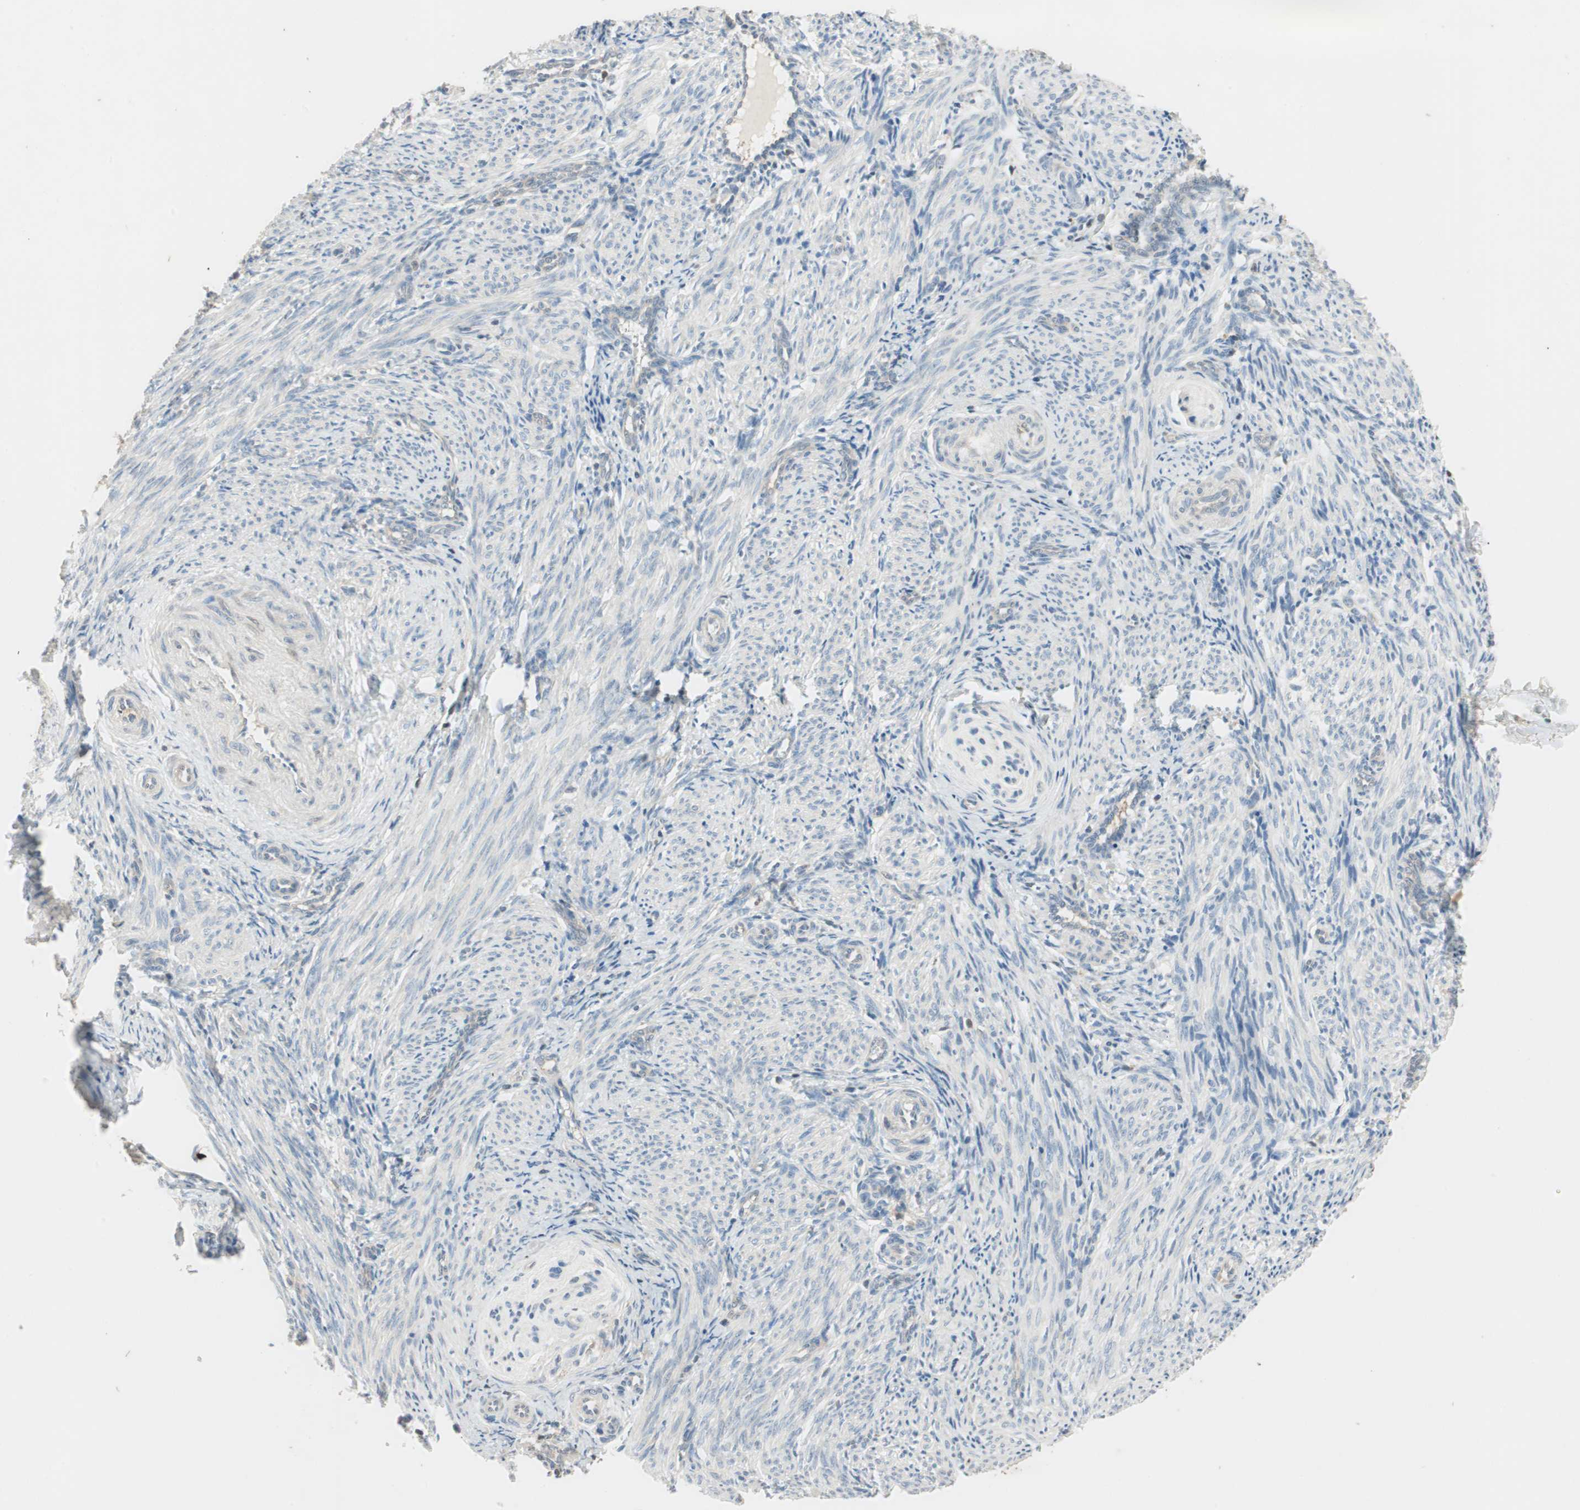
{"staining": {"intensity": "negative", "quantity": "none", "location": "none"}, "tissue": "smooth muscle", "cell_type": "Smooth muscle cells", "image_type": "normal", "snomed": [{"axis": "morphology", "description": "Normal tissue, NOS"}, {"axis": "topography", "description": "Endometrium"}], "caption": "IHC of benign smooth muscle demonstrates no staining in smooth muscle cells.", "gene": "SERPINB5", "patient": {"sex": "female", "age": 33}}